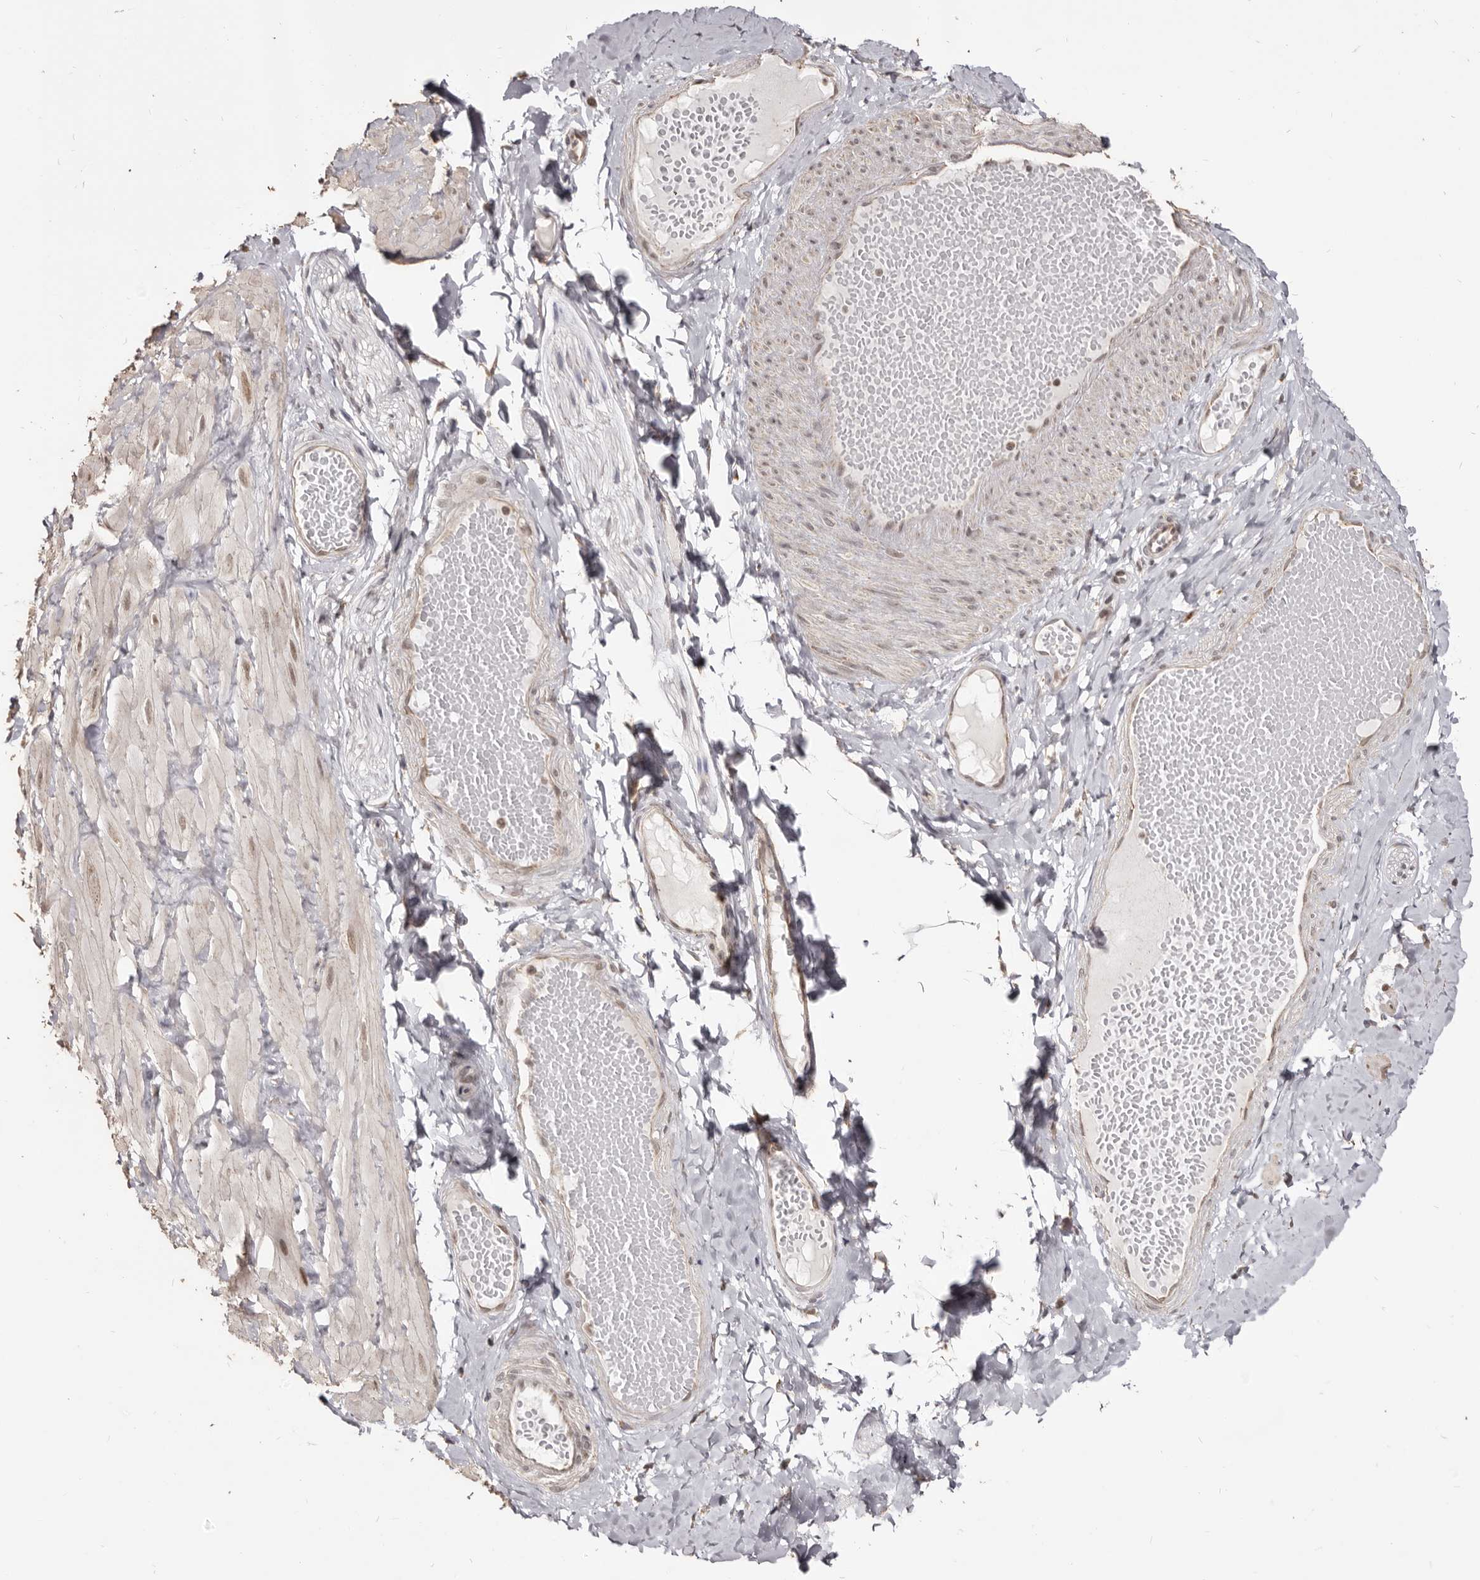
{"staining": {"intensity": "negative", "quantity": "none", "location": "none"}, "tissue": "adipose tissue", "cell_type": "Adipocytes", "image_type": "normal", "snomed": [{"axis": "morphology", "description": "Normal tissue, NOS"}, {"axis": "topography", "description": "Adipose tissue"}, {"axis": "topography", "description": "Vascular tissue"}, {"axis": "topography", "description": "Peripheral nerve tissue"}], "caption": "Immunohistochemistry of benign adipose tissue exhibits no staining in adipocytes.", "gene": "THUMPD1", "patient": {"sex": "male", "age": 25}}